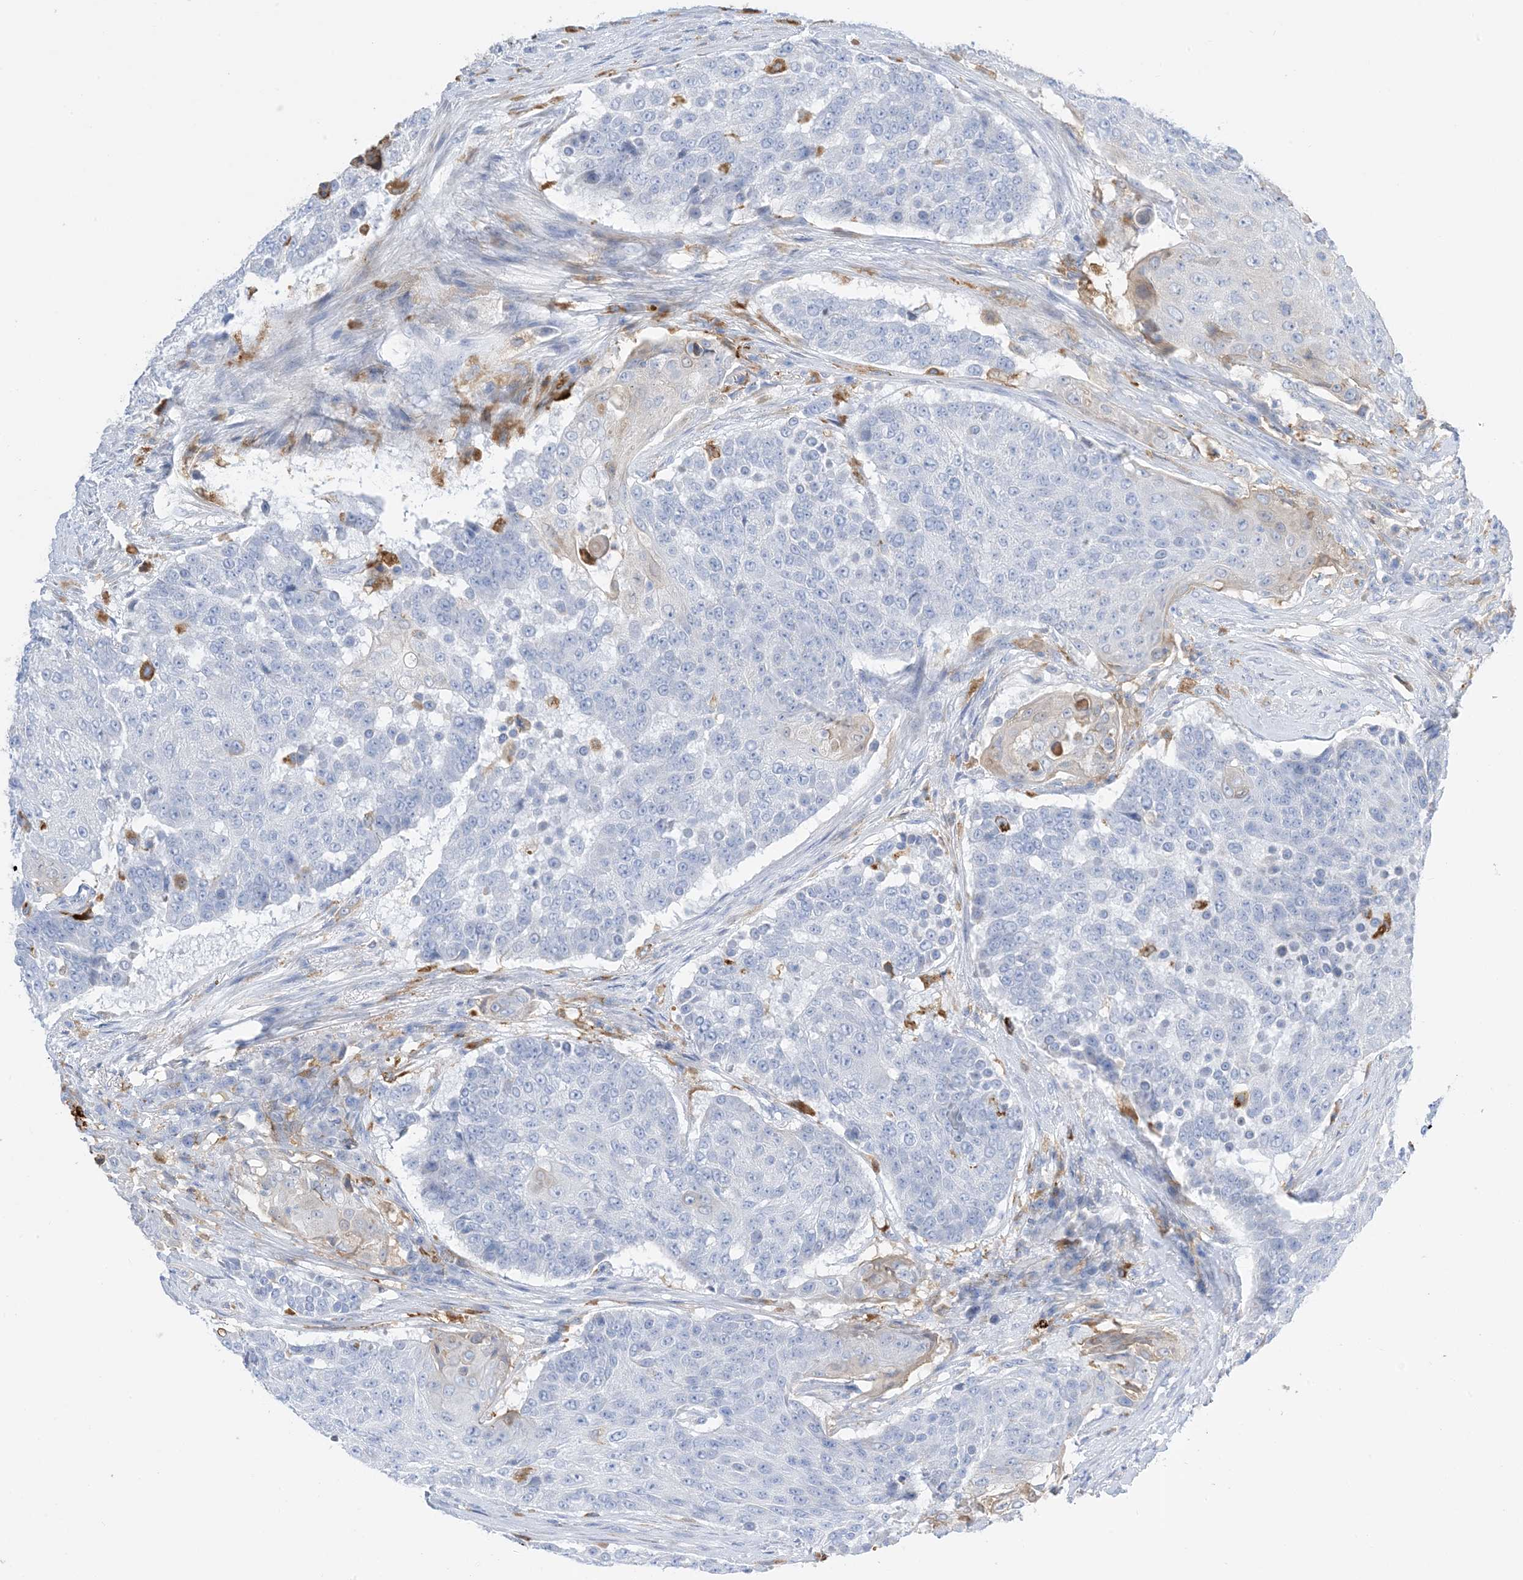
{"staining": {"intensity": "negative", "quantity": "none", "location": "none"}, "tissue": "urothelial cancer", "cell_type": "Tumor cells", "image_type": "cancer", "snomed": [{"axis": "morphology", "description": "Urothelial carcinoma, High grade"}, {"axis": "topography", "description": "Urinary bladder"}], "caption": "Immunohistochemical staining of urothelial cancer shows no significant expression in tumor cells.", "gene": "DPH3", "patient": {"sex": "female", "age": 63}}